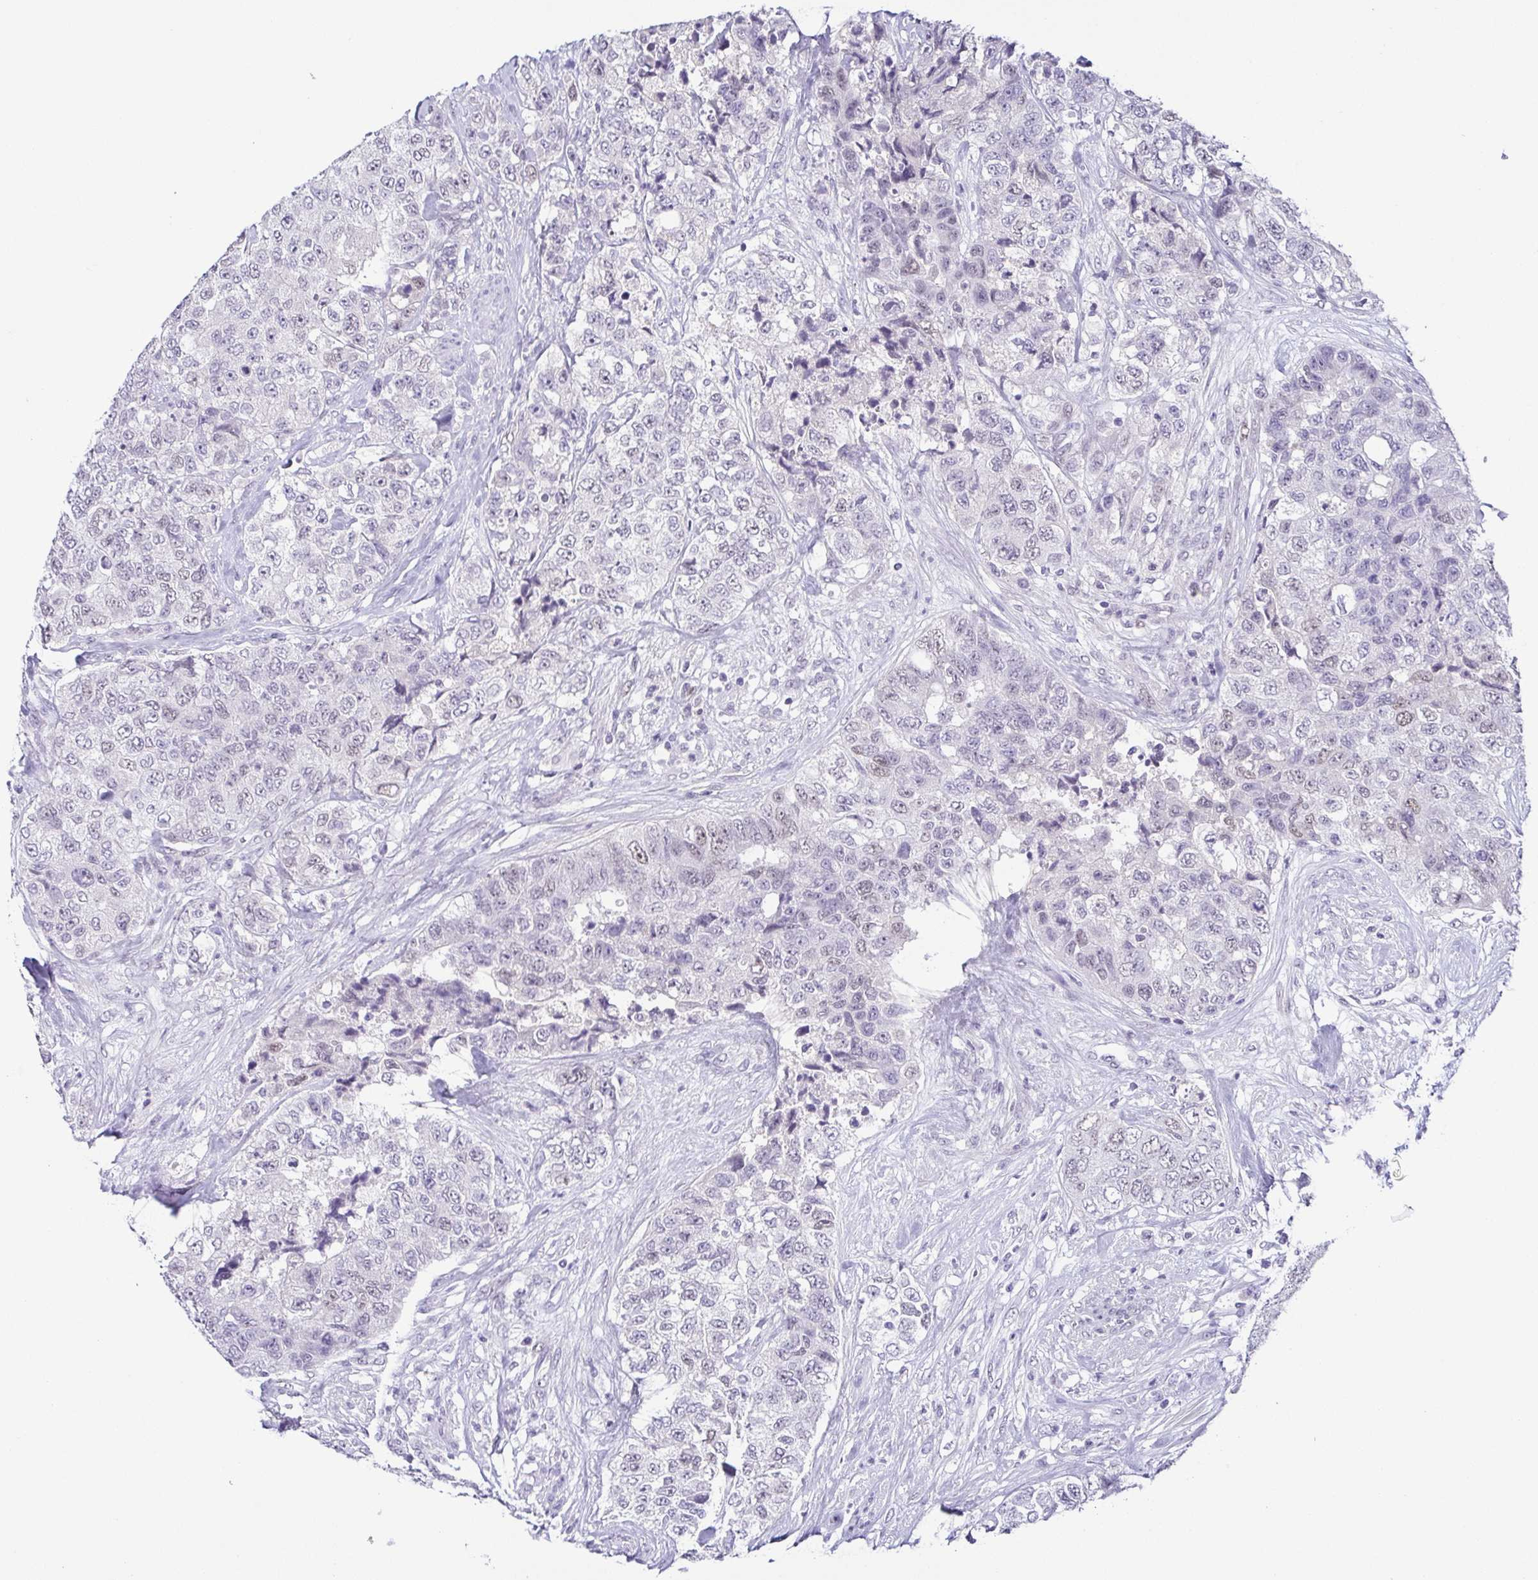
{"staining": {"intensity": "moderate", "quantity": "<25%", "location": "nuclear"}, "tissue": "urothelial cancer", "cell_type": "Tumor cells", "image_type": "cancer", "snomed": [{"axis": "morphology", "description": "Urothelial carcinoma, High grade"}, {"axis": "topography", "description": "Urinary bladder"}], "caption": "The photomicrograph demonstrates a brown stain indicating the presence of a protein in the nuclear of tumor cells in high-grade urothelial carcinoma. (IHC, brightfield microscopy, high magnification).", "gene": "TCF3", "patient": {"sex": "female", "age": 78}}